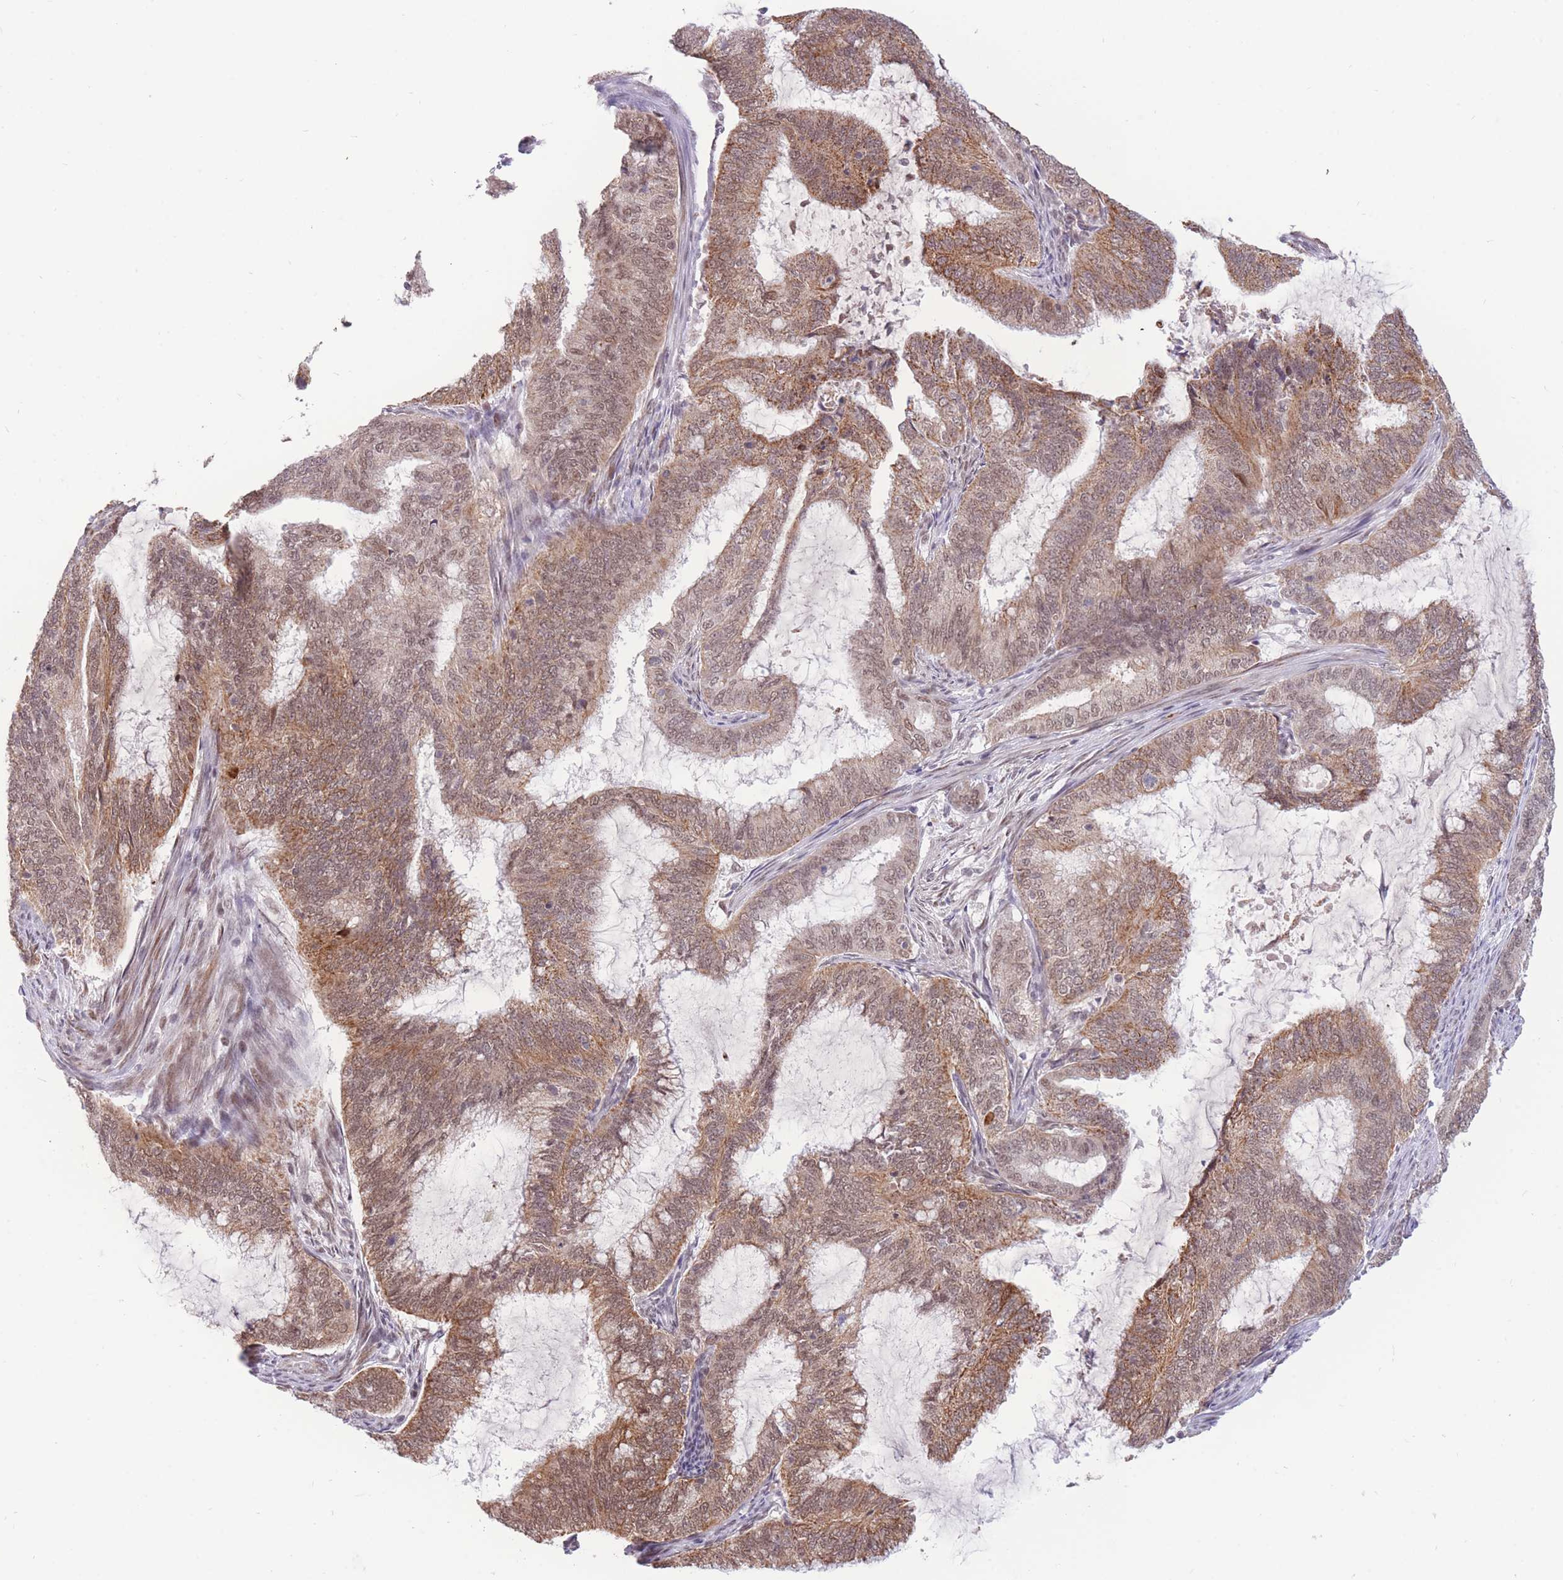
{"staining": {"intensity": "moderate", "quantity": ">75%", "location": "cytoplasmic/membranous,nuclear"}, "tissue": "endometrial cancer", "cell_type": "Tumor cells", "image_type": "cancer", "snomed": [{"axis": "morphology", "description": "Adenocarcinoma, NOS"}, {"axis": "topography", "description": "Endometrium"}], "caption": "Immunohistochemistry of human endometrial cancer (adenocarcinoma) reveals medium levels of moderate cytoplasmic/membranous and nuclear staining in about >75% of tumor cells.", "gene": "TARBP2", "patient": {"sex": "female", "age": 51}}